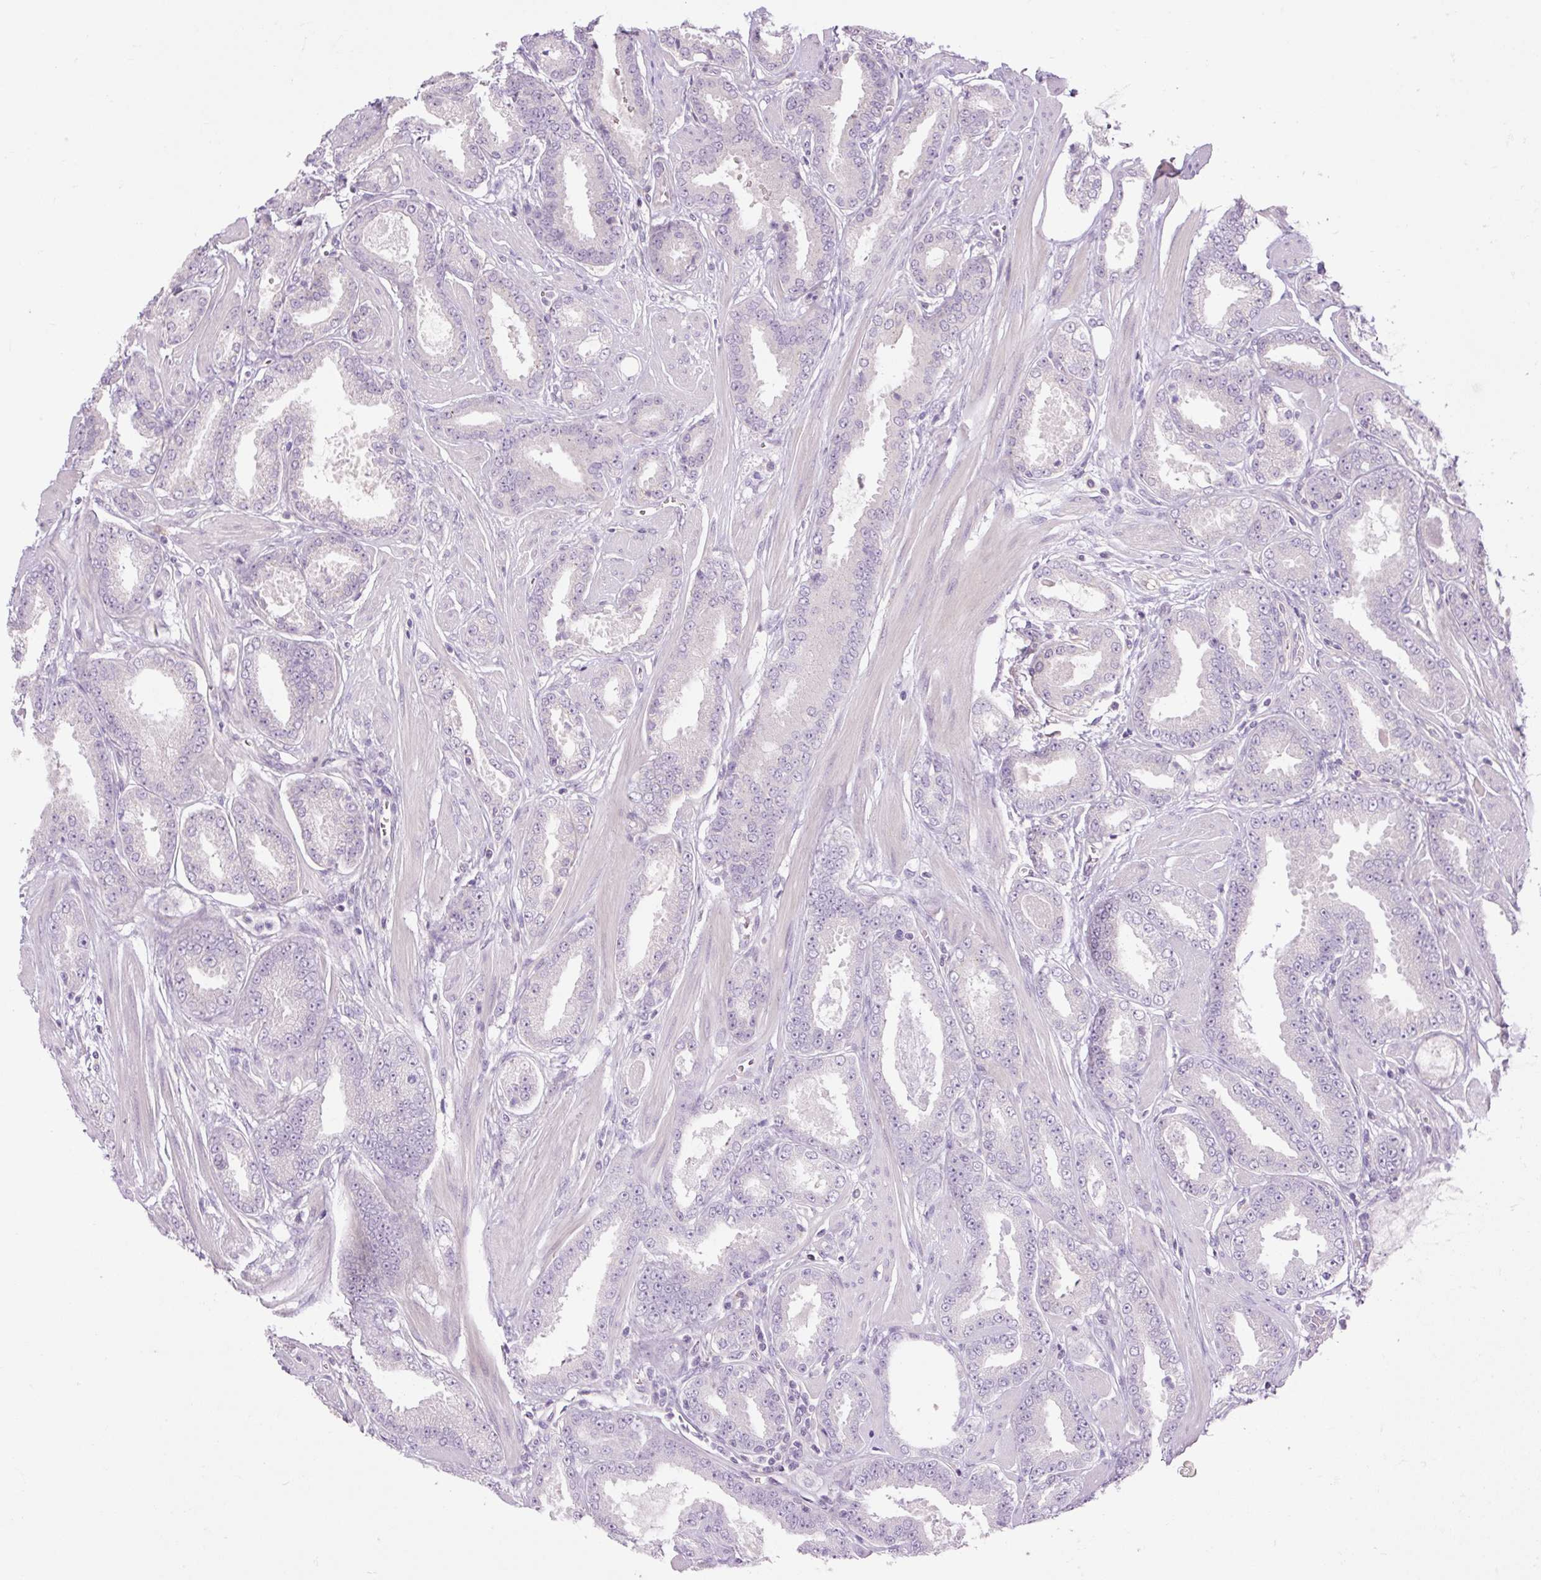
{"staining": {"intensity": "negative", "quantity": "none", "location": "none"}, "tissue": "prostate cancer", "cell_type": "Tumor cells", "image_type": "cancer", "snomed": [{"axis": "morphology", "description": "Adenocarcinoma, Low grade"}, {"axis": "topography", "description": "Prostate"}], "caption": "This is a image of immunohistochemistry (IHC) staining of prostate cancer (low-grade adenocarcinoma), which shows no positivity in tumor cells. The staining was performed using DAB to visualize the protein expression in brown, while the nuclei were stained in blue with hematoxylin (Magnification: 20x).", "gene": "GRID2", "patient": {"sex": "male", "age": 42}}